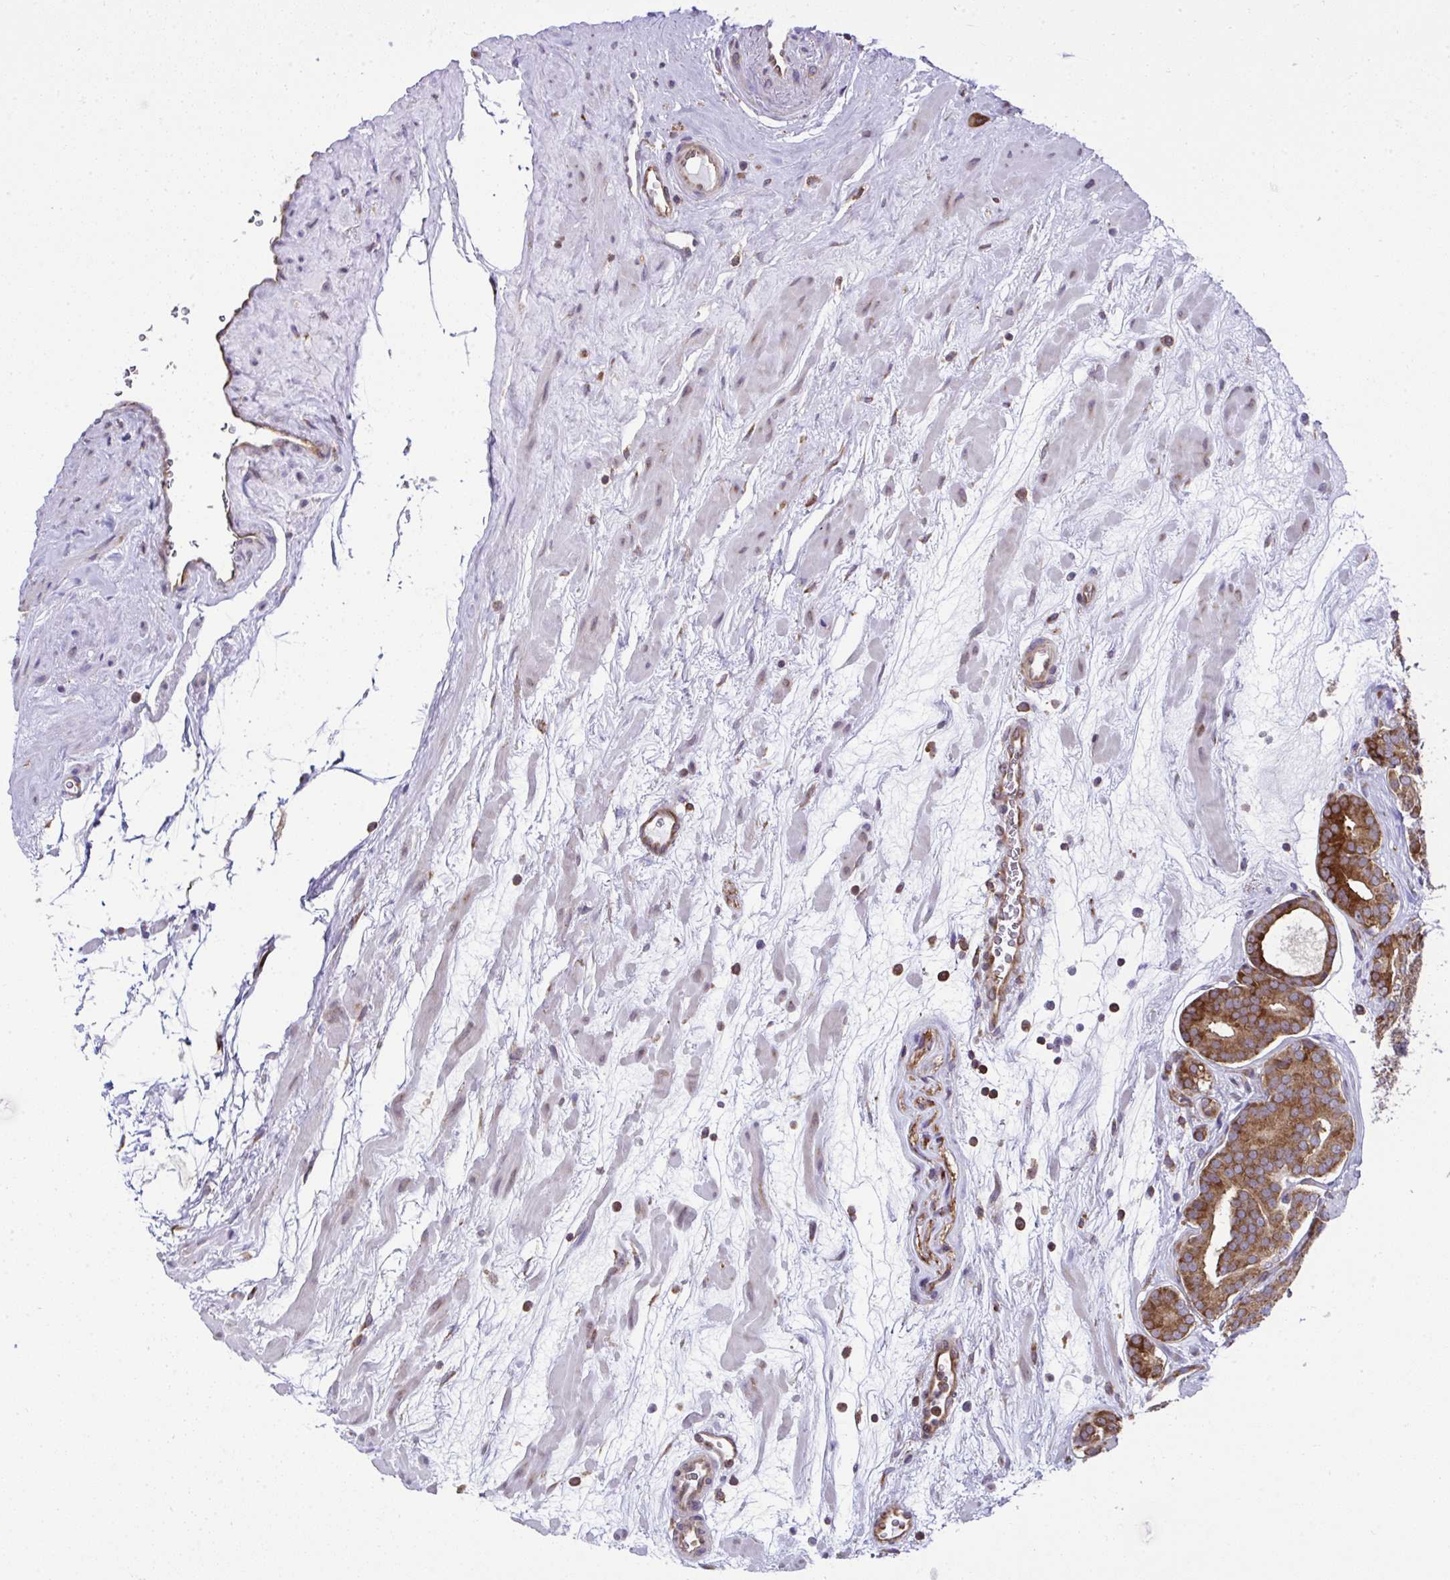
{"staining": {"intensity": "strong", "quantity": ">75%", "location": "cytoplasmic/membranous"}, "tissue": "prostate cancer", "cell_type": "Tumor cells", "image_type": "cancer", "snomed": [{"axis": "morphology", "description": "Adenocarcinoma, High grade"}, {"axis": "topography", "description": "Prostate"}], "caption": "Protein staining reveals strong cytoplasmic/membranous positivity in about >75% of tumor cells in prostate cancer. (Stains: DAB in brown, nuclei in blue, Microscopy: brightfield microscopy at high magnification).", "gene": "RPS7", "patient": {"sex": "male", "age": 66}}